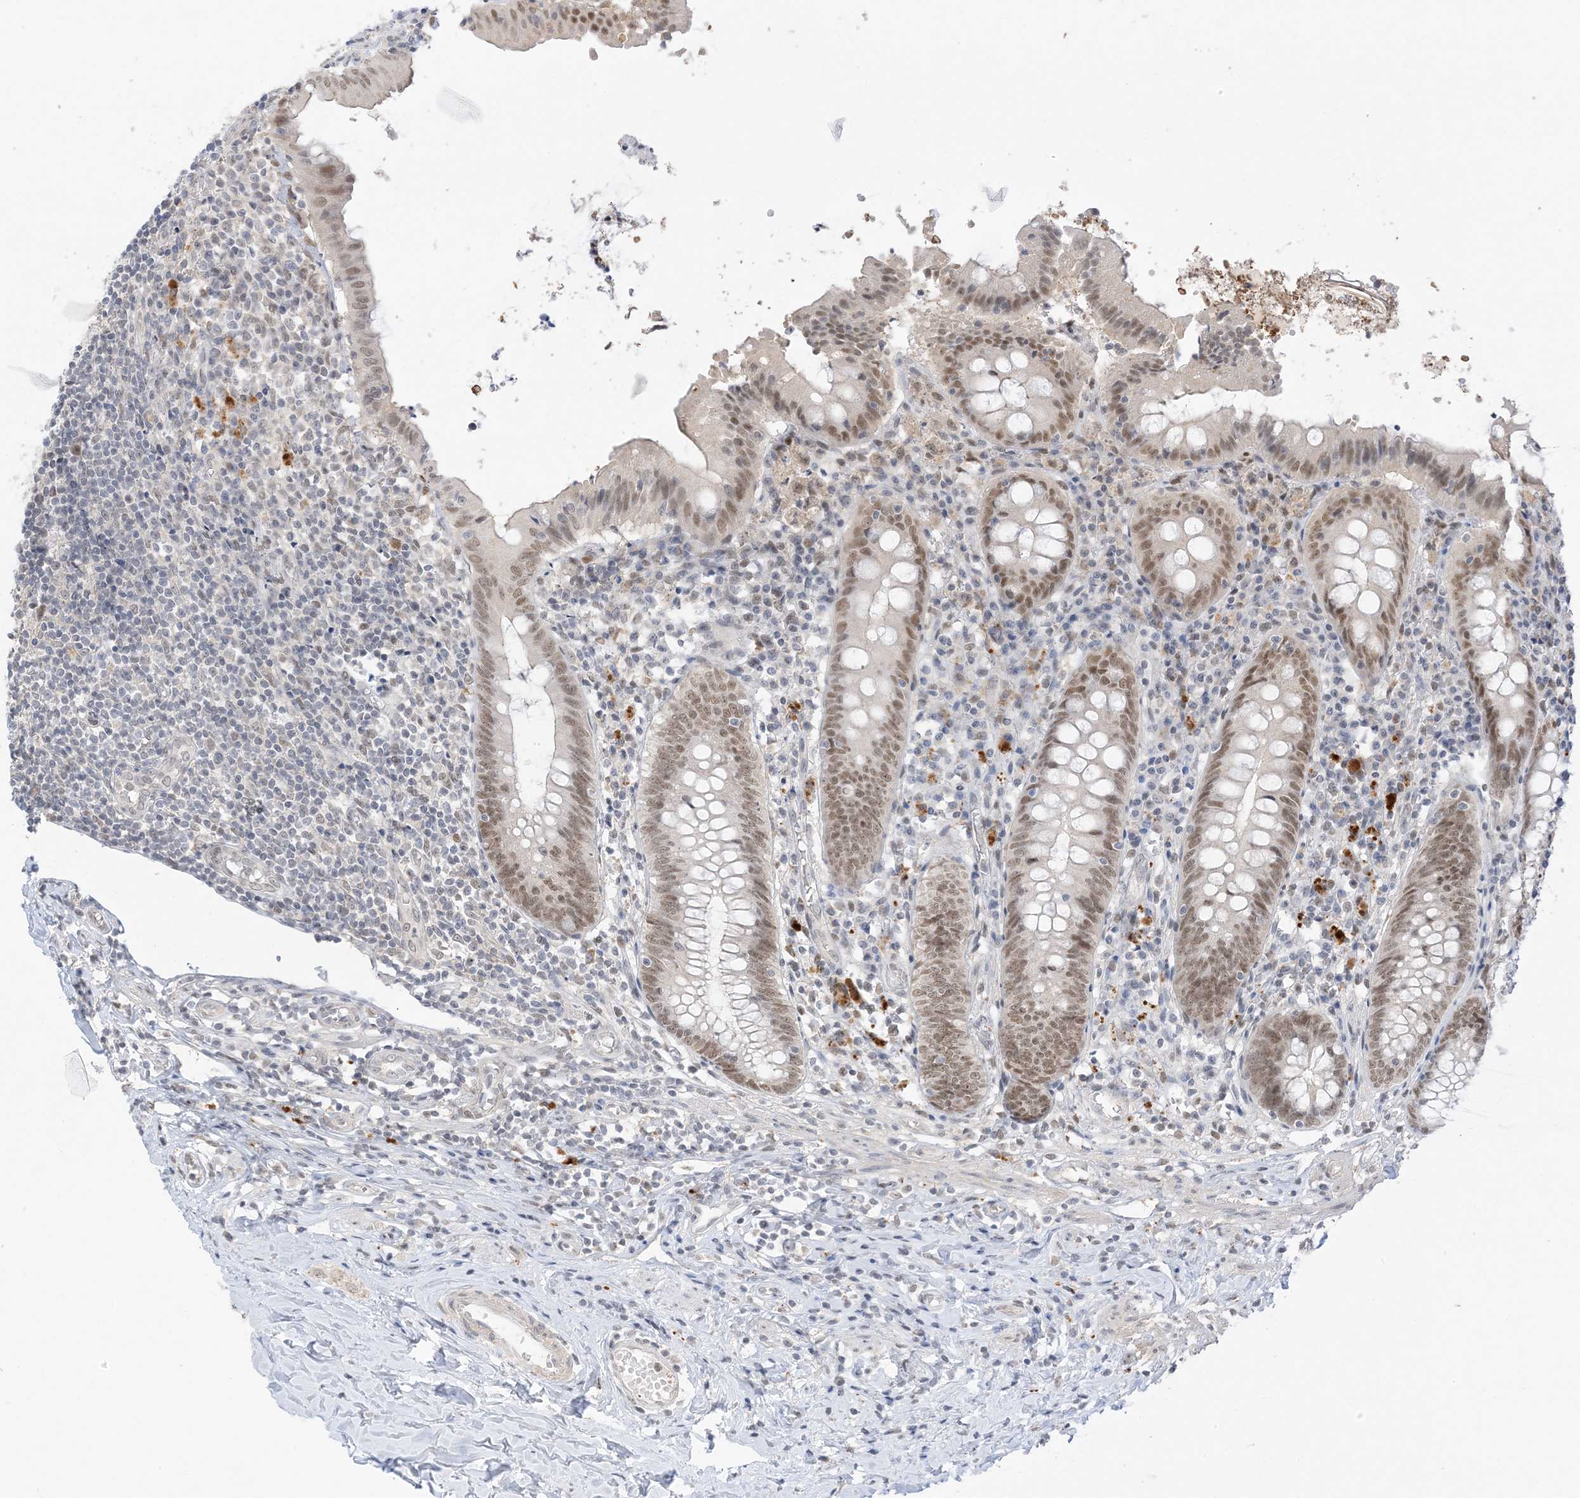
{"staining": {"intensity": "moderate", "quantity": ">75%", "location": "nuclear"}, "tissue": "appendix", "cell_type": "Glandular cells", "image_type": "normal", "snomed": [{"axis": "morphology", "description": "Normal tissue, NOS"}, {"axis": "topography", "description": "Appendix"}], "caption": "A high-resolution micrograph shows immunohistochemistry staining of benign appendix, which shows moderate nuclear staining in about >75% of glandular cells. (DAB IHC with brightfield microscopy, high magnification).", "gene": "MSL3", "patient": {"sex": "female", "age": 54}}